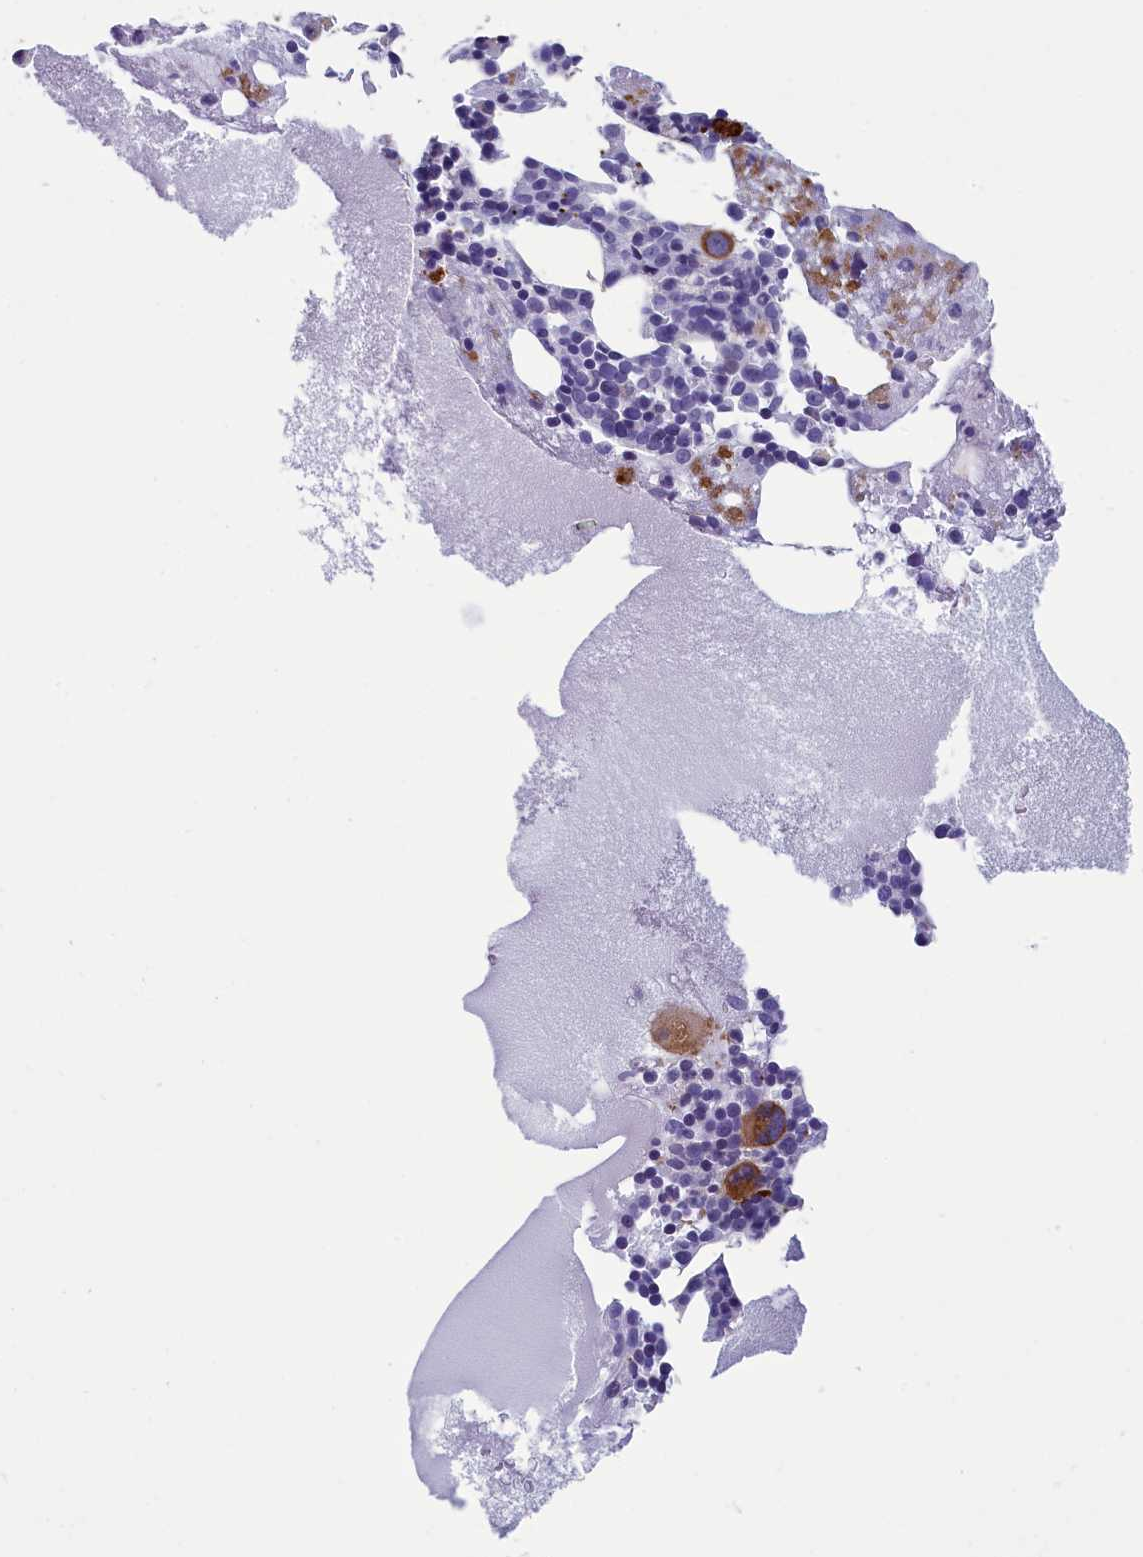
{"staining": {"intensity": "strong", "quantity": "<25%", "location": "cytoplasmic/membranous"}, "tissue": "bone marrow", "cell_type": "Hematopoietic cells", "image_type": "normal", "snomed": [{"axis": "morphology", "description": "Normal tissue, NOS"}, {"axis": "topography", "description": "Bone marrow"}], "caption": "A photomicrograph showing strong cytoplasmic/membranous positivity in about <25% of hematopoietic cells in benign bone marrow, as visualized by brown immunohistochemical staining.", "gene": "AIFM2", "patient": {"sex": "male", "age": 61}}